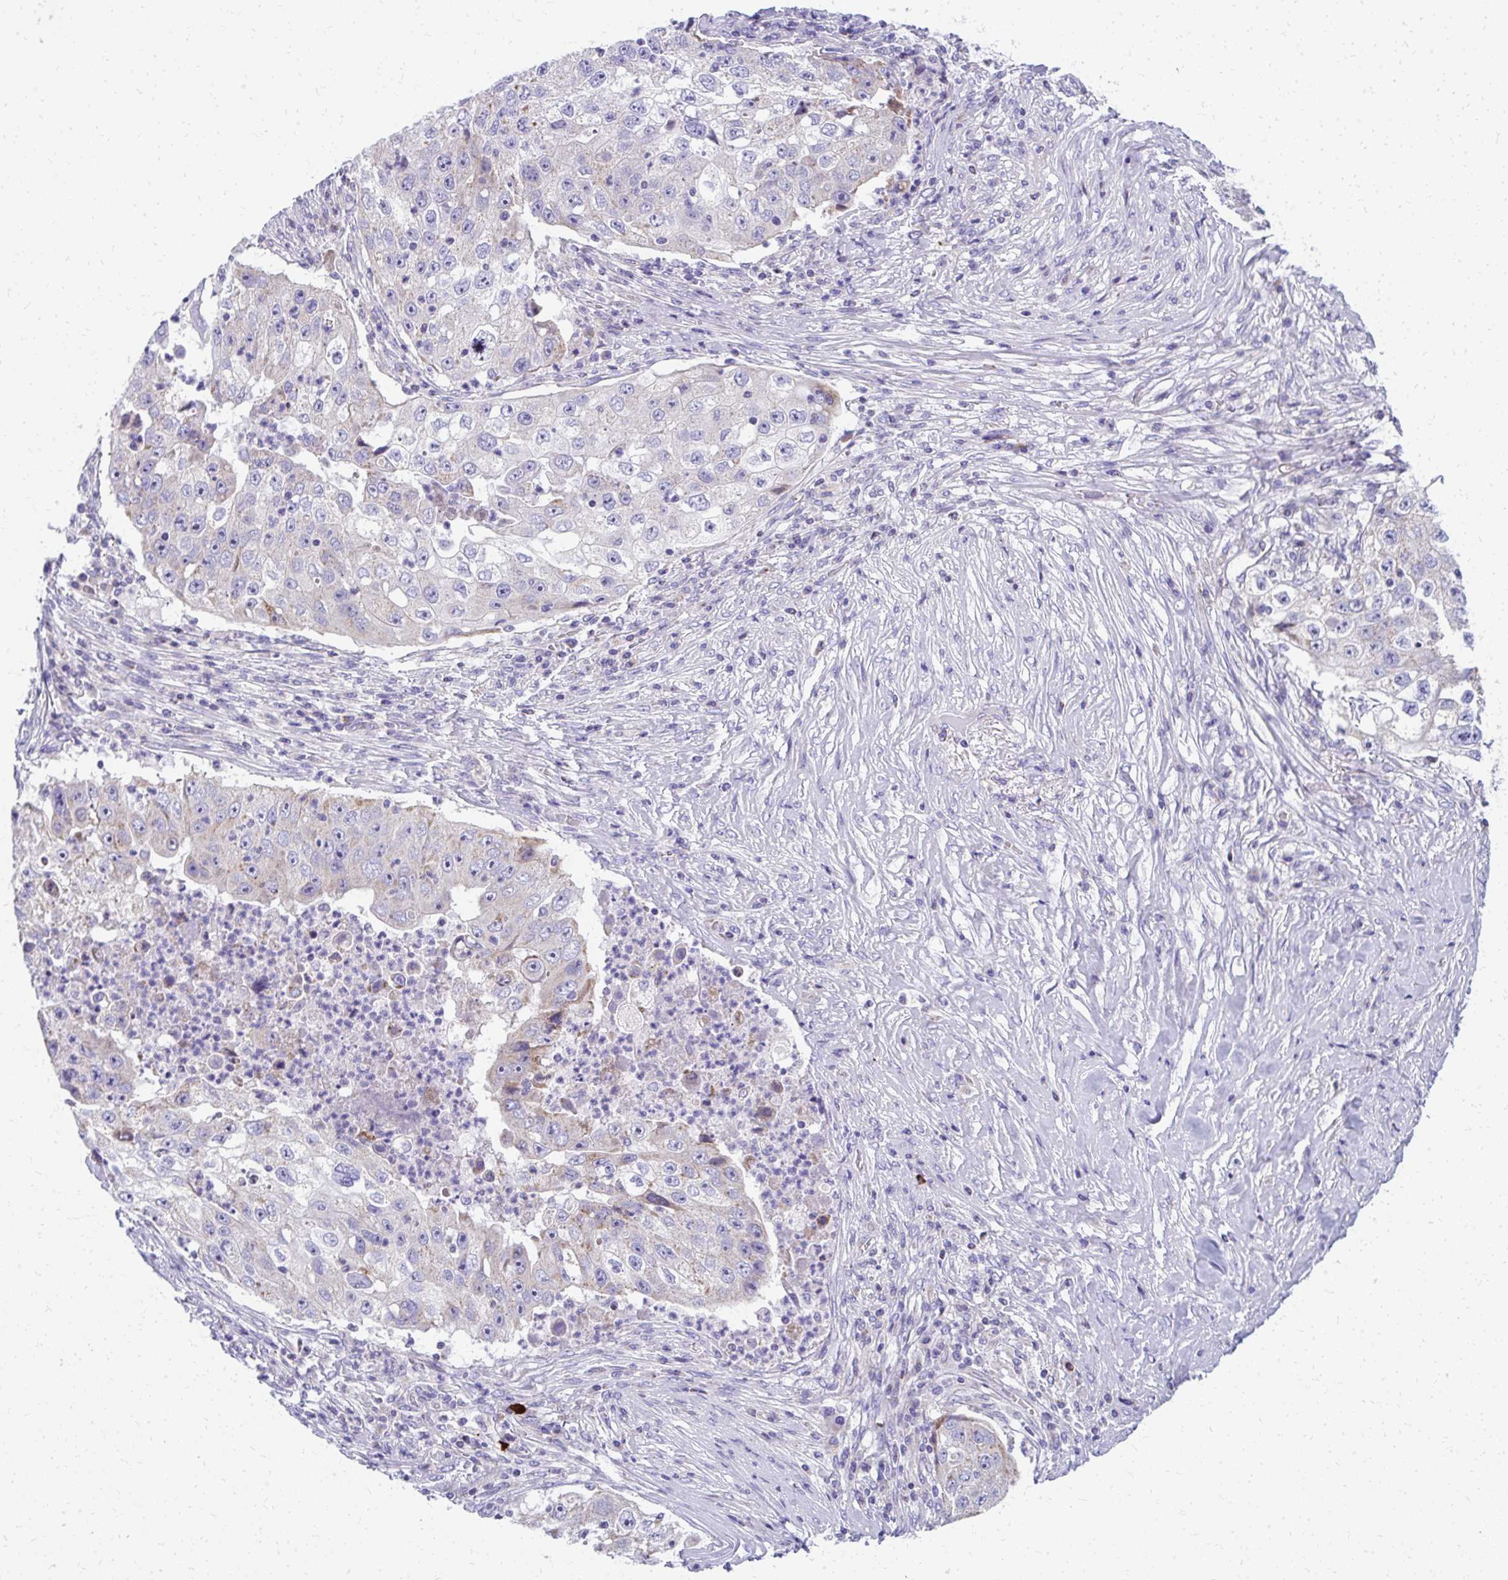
{"staining": {"intensity": "weak", "quantity": "<25%", "location": "cytoplasmic/membranous"}, "tissue": "lung cancer", "cell_type": "Tumor cells", "image_type": "cancer", "snomed": [{"axis": "morphology", "description": "Squamous cell carcinoma, NOS"}, {"axis": "topography", "description": "Lung"}], "caption": "DAB (3,3'-diaminobenzidine) immunohistochemical staining of lung cancer reveals no significant expression in tumor cells.", "gene": "IL37", "patient": {"sex": "male", "age": 64}}